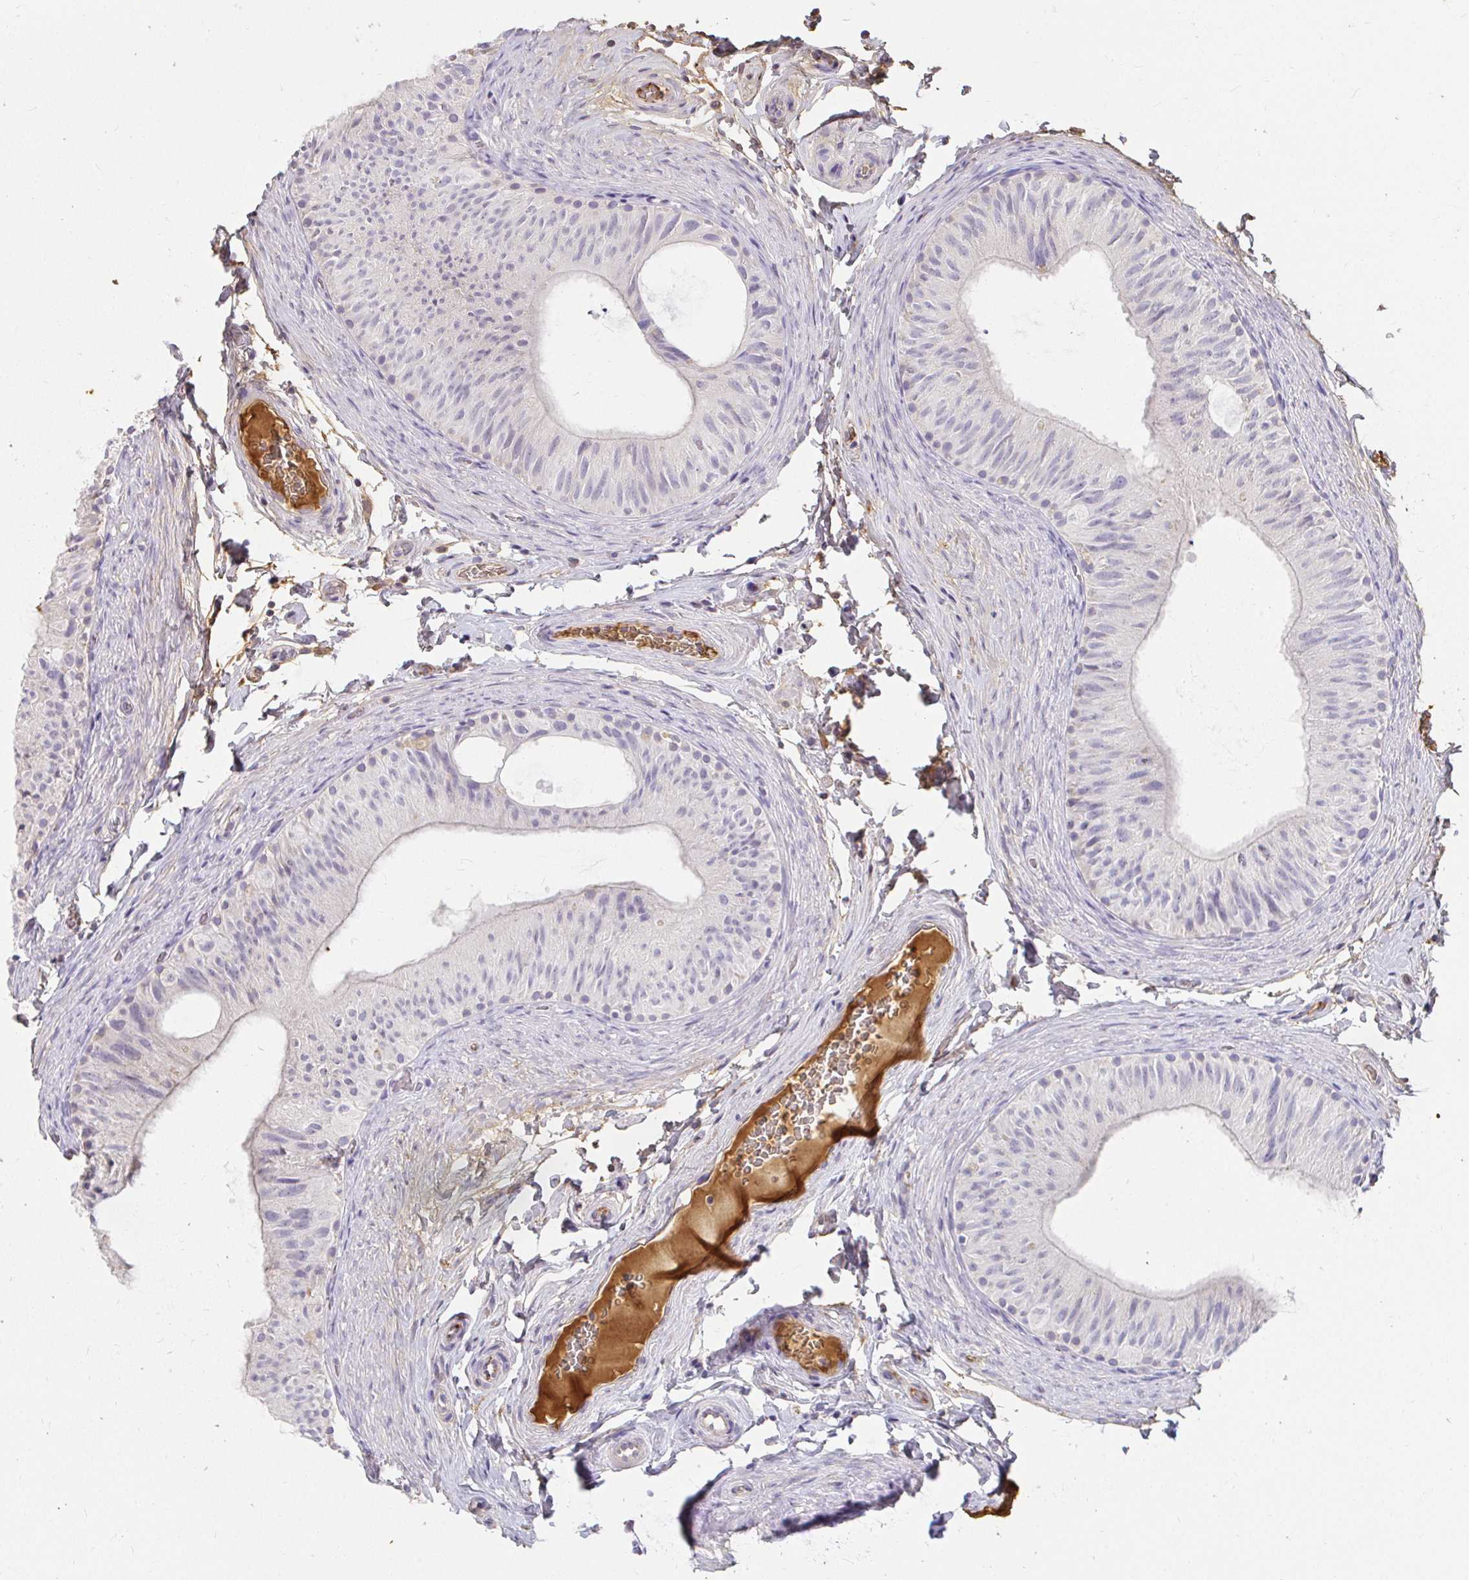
{"staining": {"intensity": "negative", "quantity": "none", "location": "none"}, "tissue": "epididymis", "cell_type": "Glandular cells", "image_type": "normal", "snomed": [{"axis": "morphology", "description": "Normal tissue, NOS"}, {"axis": "topography", "description": "Epididymis, spermatic cord, NOS"}, {"axis": "topography", "description": "Epididymis"}], "caption": "DAB (3,3'-diaminobenzidine) immunohistochemical staining of normal human epididymis exhibits no significant staining in glandular cells.", "gene": "LOXL4", "patient": {"sex": "male", "age": 31}}